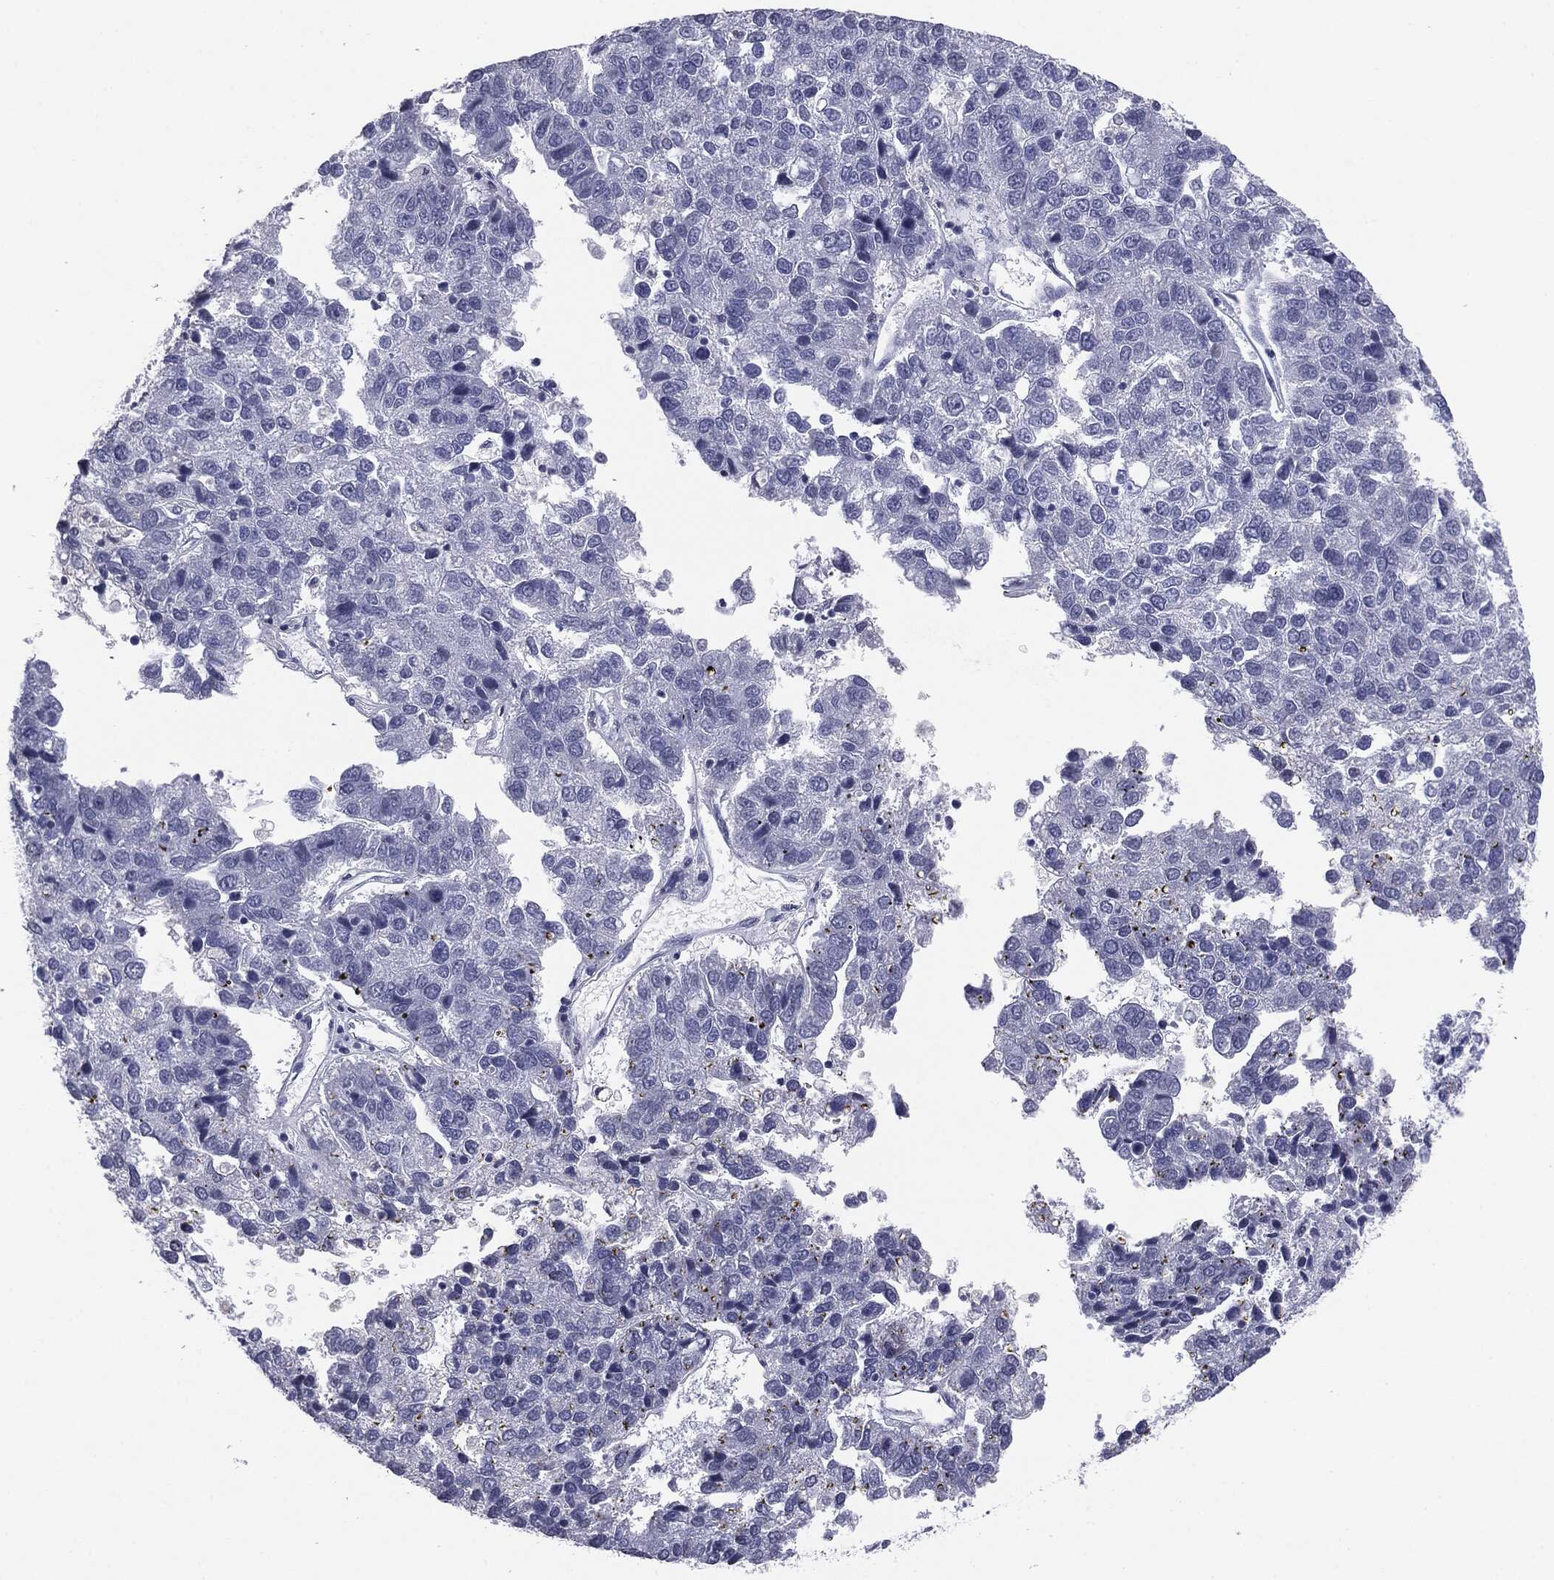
{"staining": {"intensity": "negative", "quantity": "none", "location": "none"}, "tissue": "pancreatic cancer", "cell_type": "Tumor cells", "image_type": "cancer", "snomed": [{"axis": "morphology", "description": "Adenocarcinoma, NOS"}, {"axis": "topography", "description": "Pancreas"}], "caption": "This is an IHC image of pancreatic cancer (adenocarcinoma). There is no positivity in tumor cells.", "gene": "SERPINB4", "patient": {"sex": "female", "age": 61}}